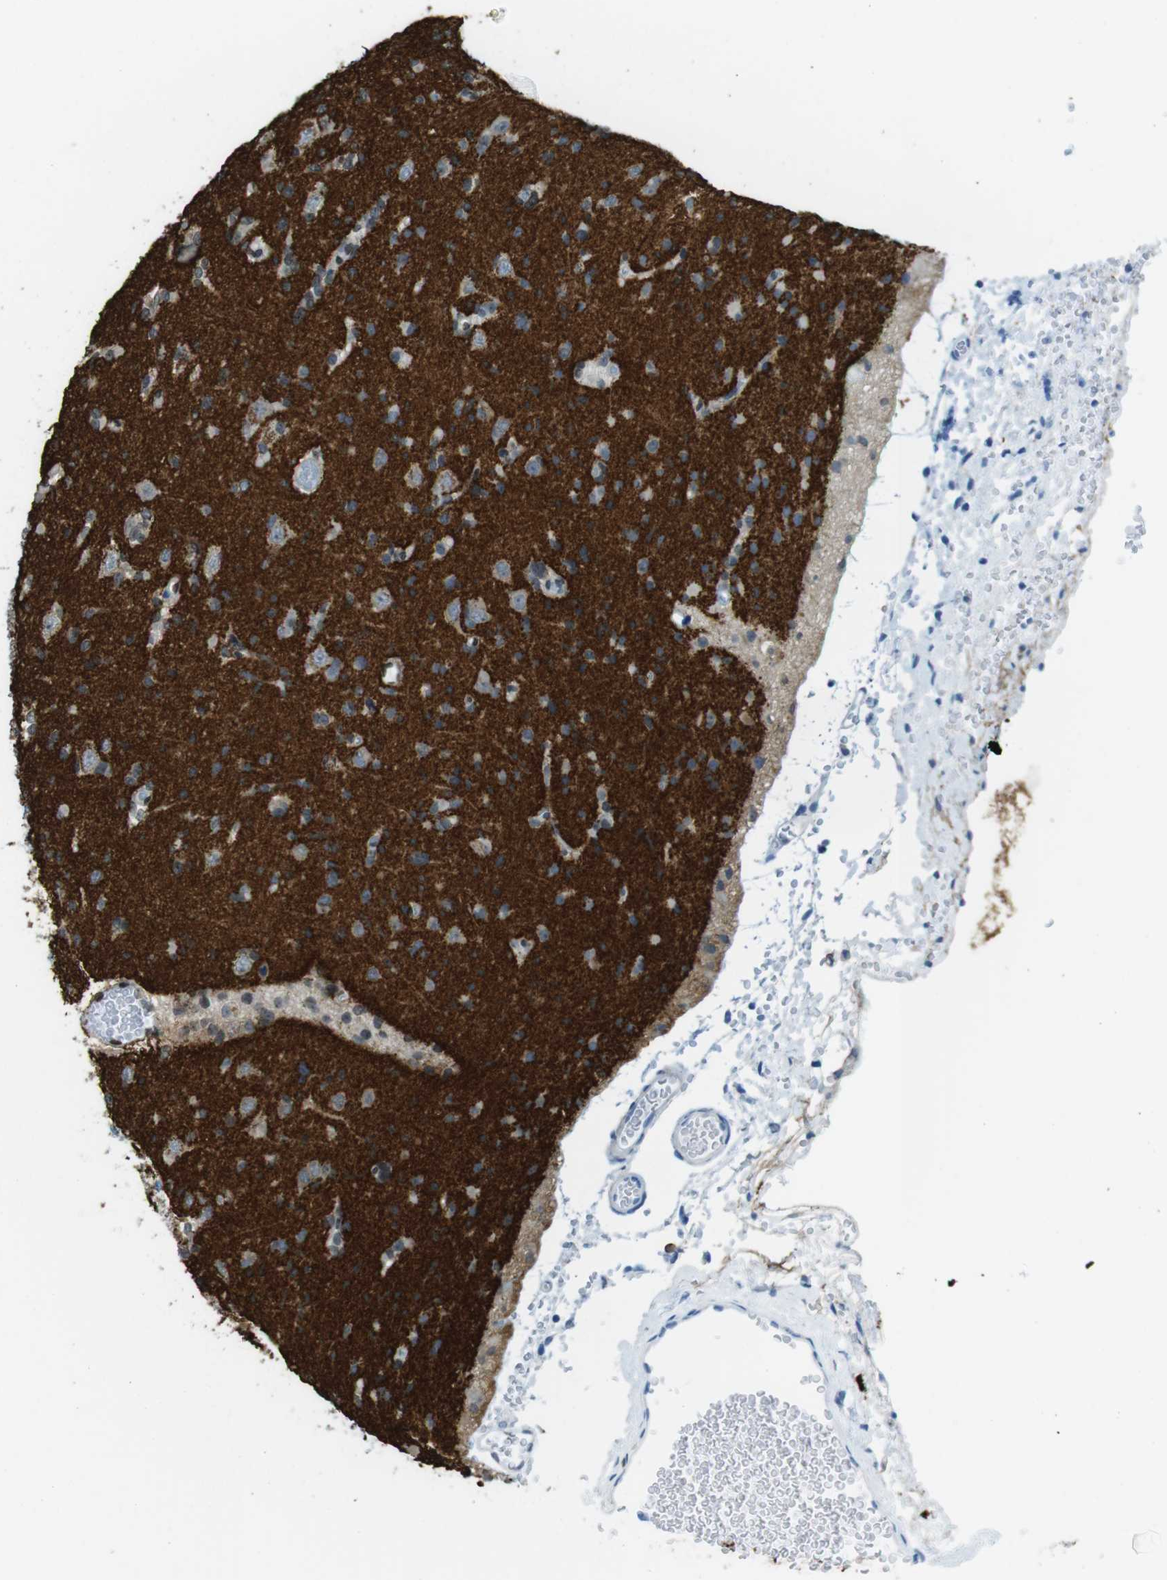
{"staining": {"intensity": "weak", "quantity": ">75%", "location": "cytoplasmic/membranous"}, "tissue": "glioma", "cell_type": "Tumor cells", "image_type": "cancer", "snomed": [{"axis": "morphology", "description": "Glioma, malignant, Low grade"}, {"axis": "topography", "description": "Brain"}], "caption": "IHC histopathology image of malignant glioma (low-grade) stained for a protein (brown), which reveals low levels of weak cytoplasmic/membranous positivity in about >75% of tumor cells.", "gene": "GAP43", "patient": {"sex": "female", "age": 22}}